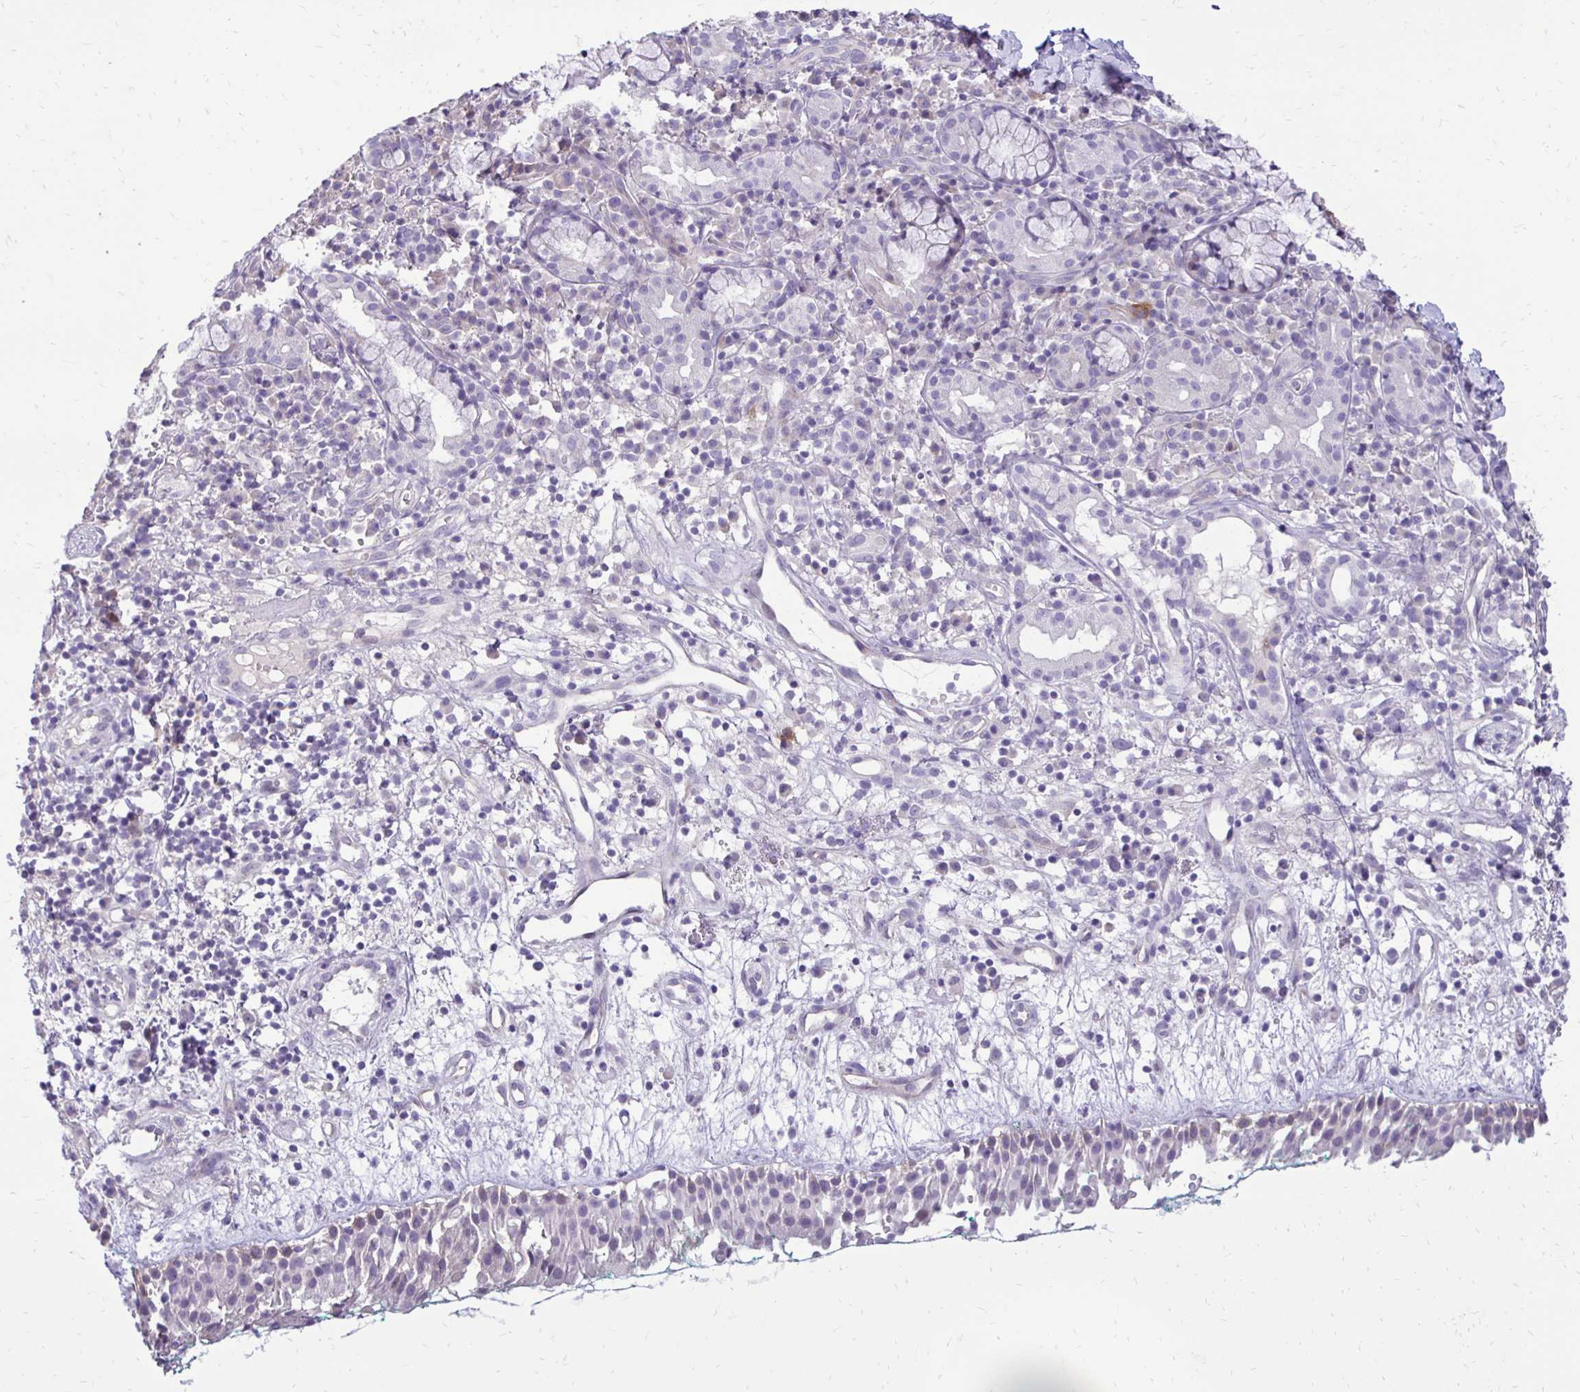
{"staining": {"intensity": "negative", "quantity": "none", "location": "none"}, "tissue": "nasopharynx", "cell_type": "Respiratory epithelial cells", "image_type": "normal", "snomed": [{"axis": "morphology", "description": "Normal tissue, NOS"}, {"axis": "morphology", "description": "Basal cell carcinoma"}, {"axis": "topography", "description": "Cartilage tissue"}, {"axis": "topography", "description": "Nasopharynx"}, {"axis": "topography", "description": "Oral tissue"}], "caption": "Immunohistochemistry micrograph of normal human nasopharynx stained for a protein (brown), which shows no expression in respiratory epithelial cells. The staining is performed using DAB (3,3'-diaminobenzidine) brown chromogen with nuclei counter-stained in using hematoxylin.", "gene": "GAS2", "patient": {"sex": "female", "age": 77}}